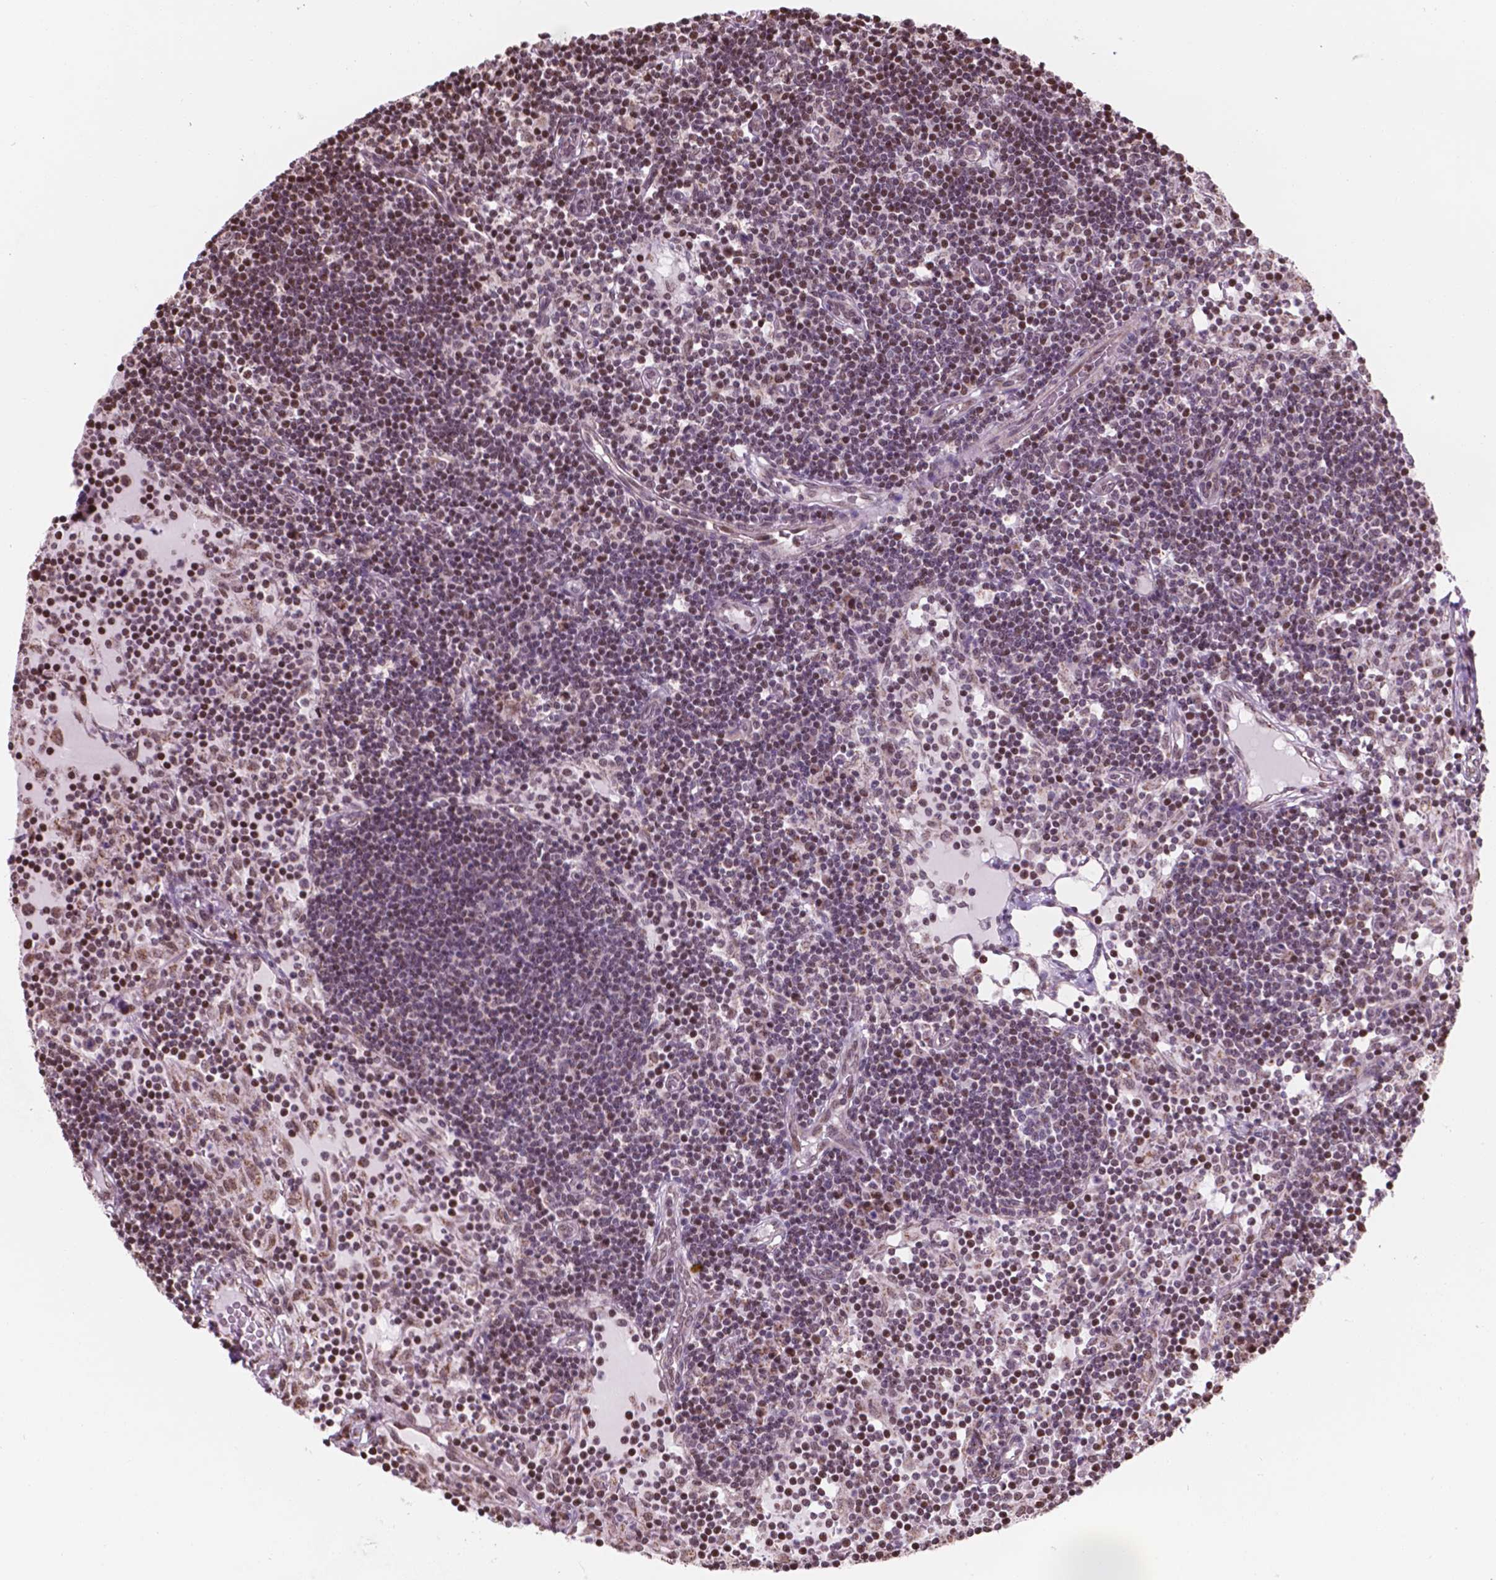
{"staining": {"intensity": "moderate", "quantity": ">75%", "location": "cytoplasmic/membranous"}, "tissue": "lymph node", "cell_type": "Germinal center cells", "image_type": "normal", "snomed": [{"axis": "morphology", "description": "Normal tissue, NOS"}, {"axis": "topography", "description": "Lymph node"}], "caption": "A high-resolution micrograph shows immunohistochemistry (IHC) staining of normal lymph node, which displays moderate cytoplasmic/membranous expression in approximately >75% of germinal center cells. The staining was performed using DAB (3,3'-diaminobenzidine) to visualize the protein expression in brown, while the nuclei were stained in blue with hematoxylin (Magnification: 20x).", "gene": "NDUFA10", "patient": {"sex": "female", "age": 72}}